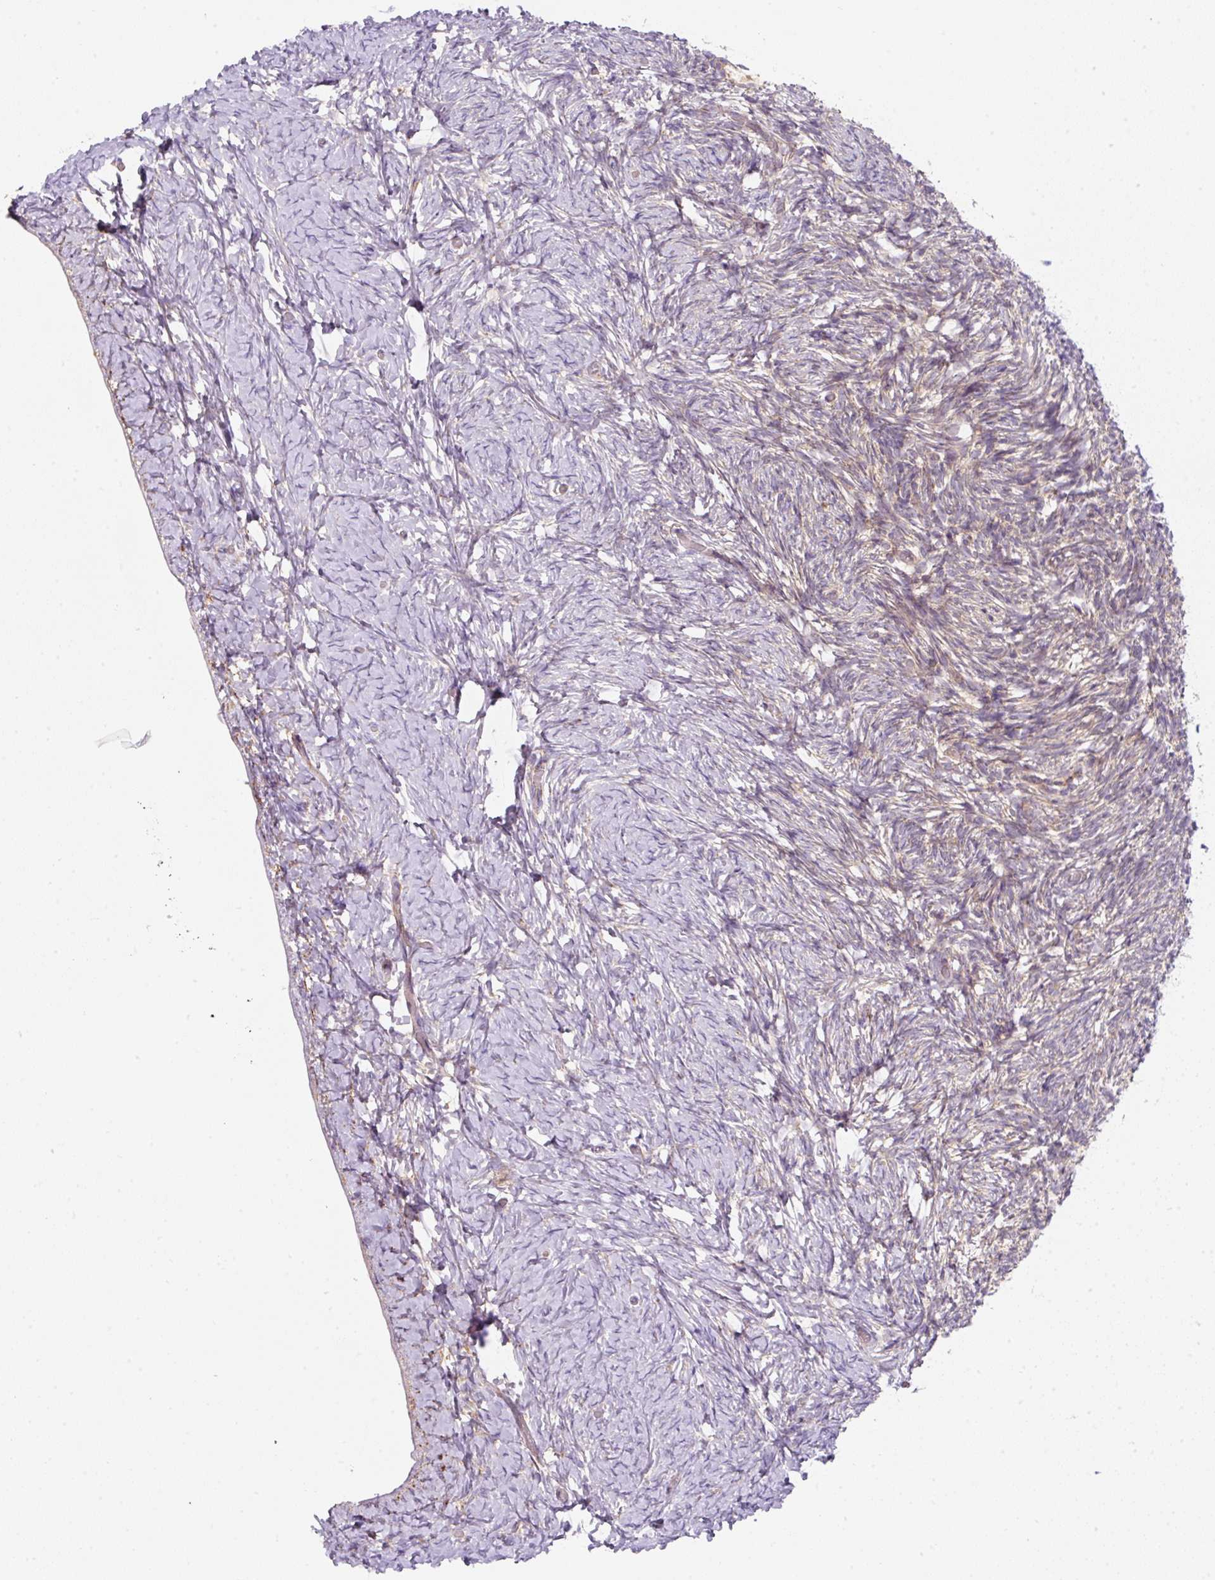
{"staining": {"intensity": "moderate", "quantity": ">75%", "location": "cytoplasmic/membranous"}, "tissue": "ovary", "cell_type": "Follicle cells", "image_type": "normal", "snomed": [{"axis": "morphology", "description": "Normal tissue, NOS"}, {"axis": "topography", "description": "Ovary"}], "caption": "Immunohistochemical staining of unremarkable ovary demonstrates >75% levels of moderate cytoplasmic/membranous protein positivity in approximately >75% of follicle cells. The protein of interest is stained brown, and the nuclei are stained in blue (DAB (3,3'-diaminobenzidine) IHC with brightfield microscopy, high magnification).", "gene": "ERAP2", "patient": {"sex": "female", "age": 39}}